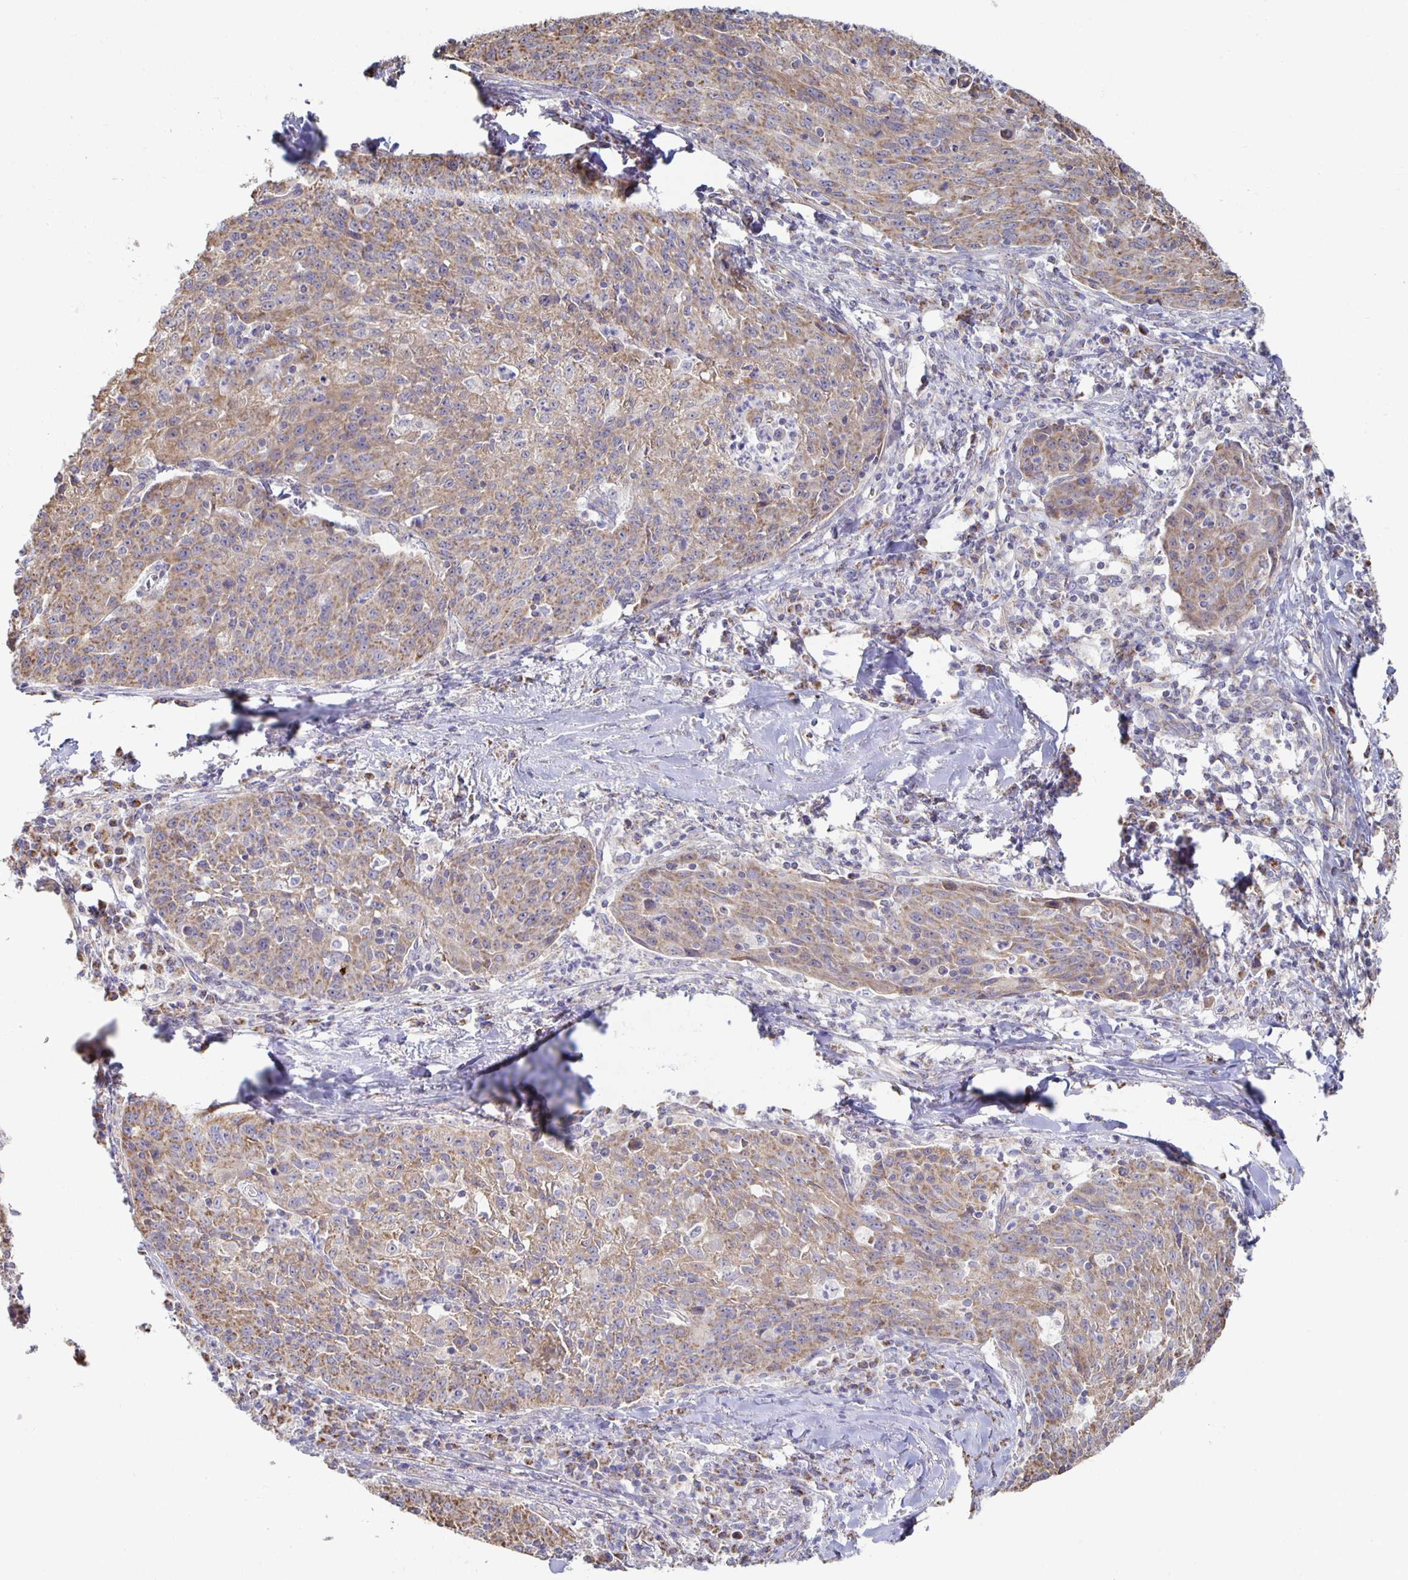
{"staining": {"intensity": "weak", "quantity": ">75%", "location": "cytoplasmic/membranous"}, "tissue": "lung cancer", "cell_type": "Tumor cells", "image_type": "cancer", "snomed": [{"axis": "morphology", "description": "Squamous cell carcinoma, NOS"}, {"axis": "morphology", "description": "Squamous cell carcinoma, metastatic, NOS"}, {"axis": "topography", "description": "Bronchus"}, {"axis": "topography", "description": "Lung"}], "caption": "Lung metastatic squamous cell carcinoma stained with DAB immunohistochemistry (IHC) demonstrates low levels of weak cytoplasmic/membranous expression in approximately >75% of tumor cells.", "gene": "NKX2-8", "patient": {"sex": "male", "age": 62}}